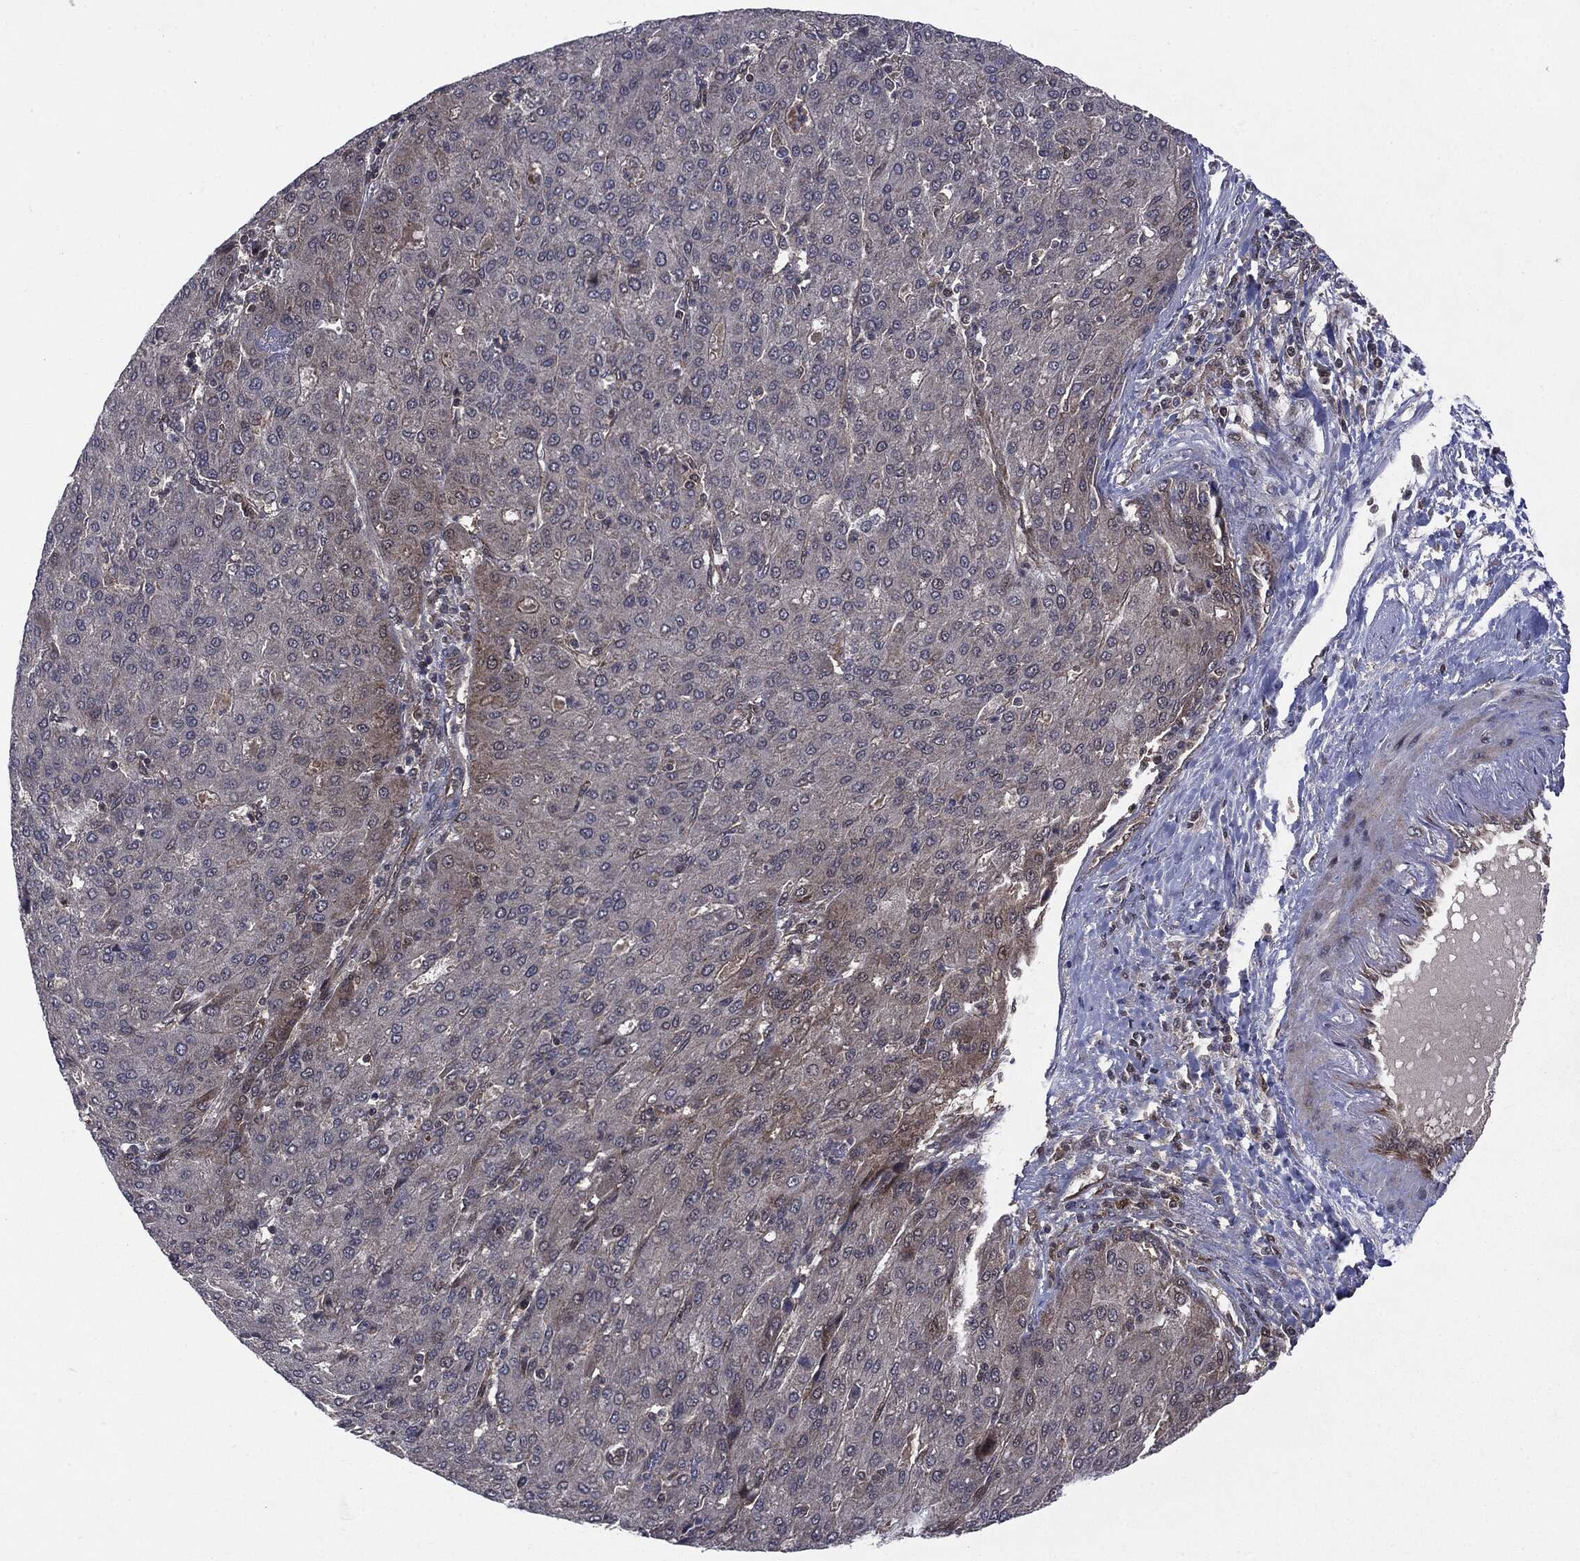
{"staining": {"intensity": "negative", "quantity": "none", "location": "none"}, "tissue": "liver cancer", "cell_type": "Tumor cells", "image_type": "cancer", "snomed": [{"axis": "morphology", "description": "Carcinoma, Hepatocellular, NOS"}, {"axis": "topography", "description": "Liver"}], "caption": "A micrograph of human liver cancer (hepatocellular carcinoma) is negative for staining in tumor cells.", "gene": "PTPA", "patient": {"sex": "male", "age": 65}}